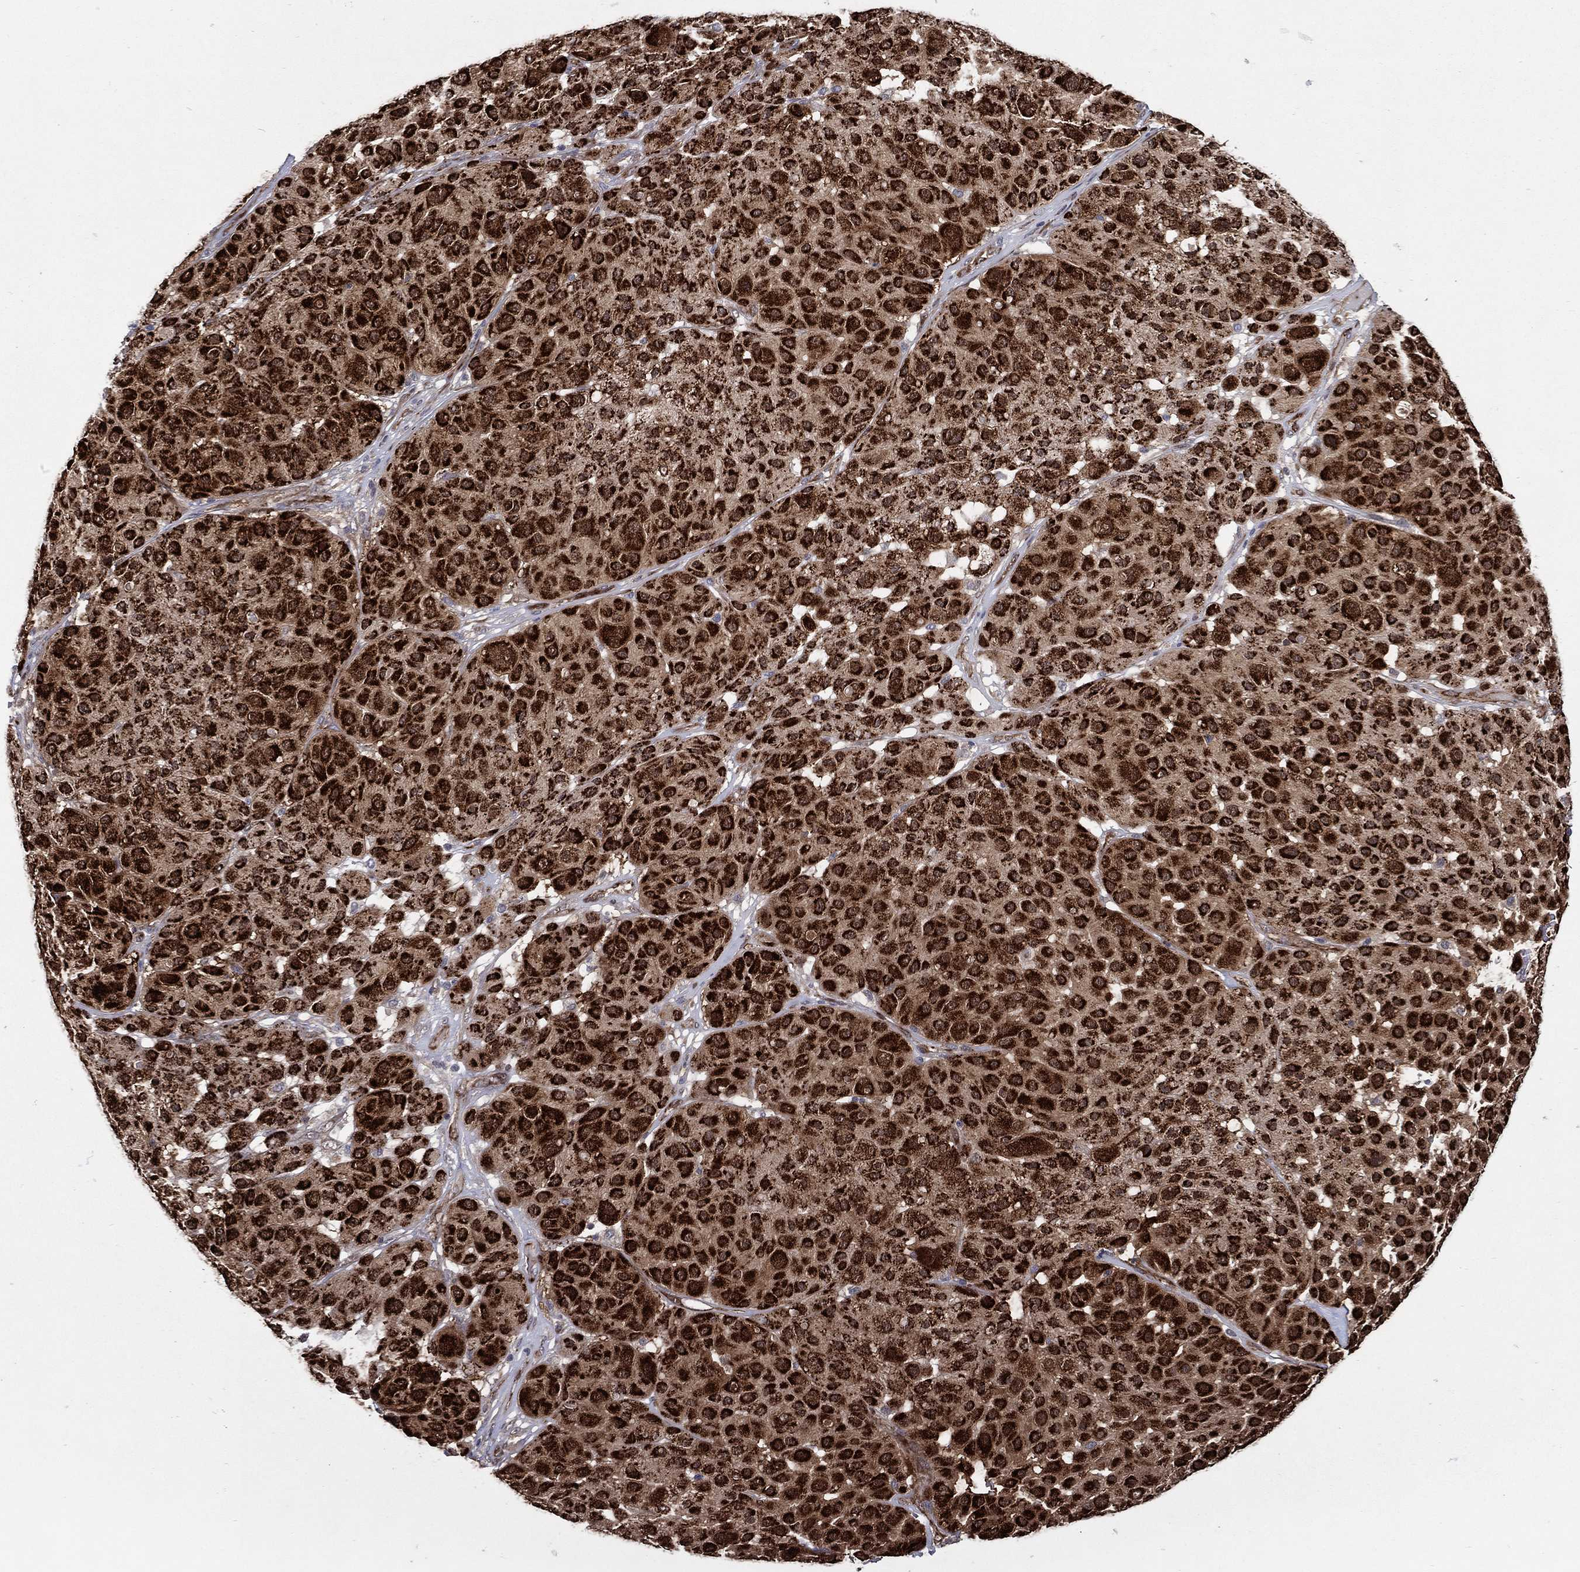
{"staining": {"intensity": "strong", "quantity": ">75%", "location": "cytoplasmic/membranous"}, "tissue": "melanoma", "cell_type": "Tumor cells", "image_type": "cancer", "snomed": [{"axis": "morphology", "description": "Malignant melanoma, Metastatic site"}, {"axis": "topography", "description": "Smooth muscle"}], "caption": "A brown stain labels strong cytoplasmic/membranous expression of a protein in human malignant melanoma (metastatic site) tumor cells.", "gene": "ARHGAP11A", "patient": {"sex": "male", "age": 41}}